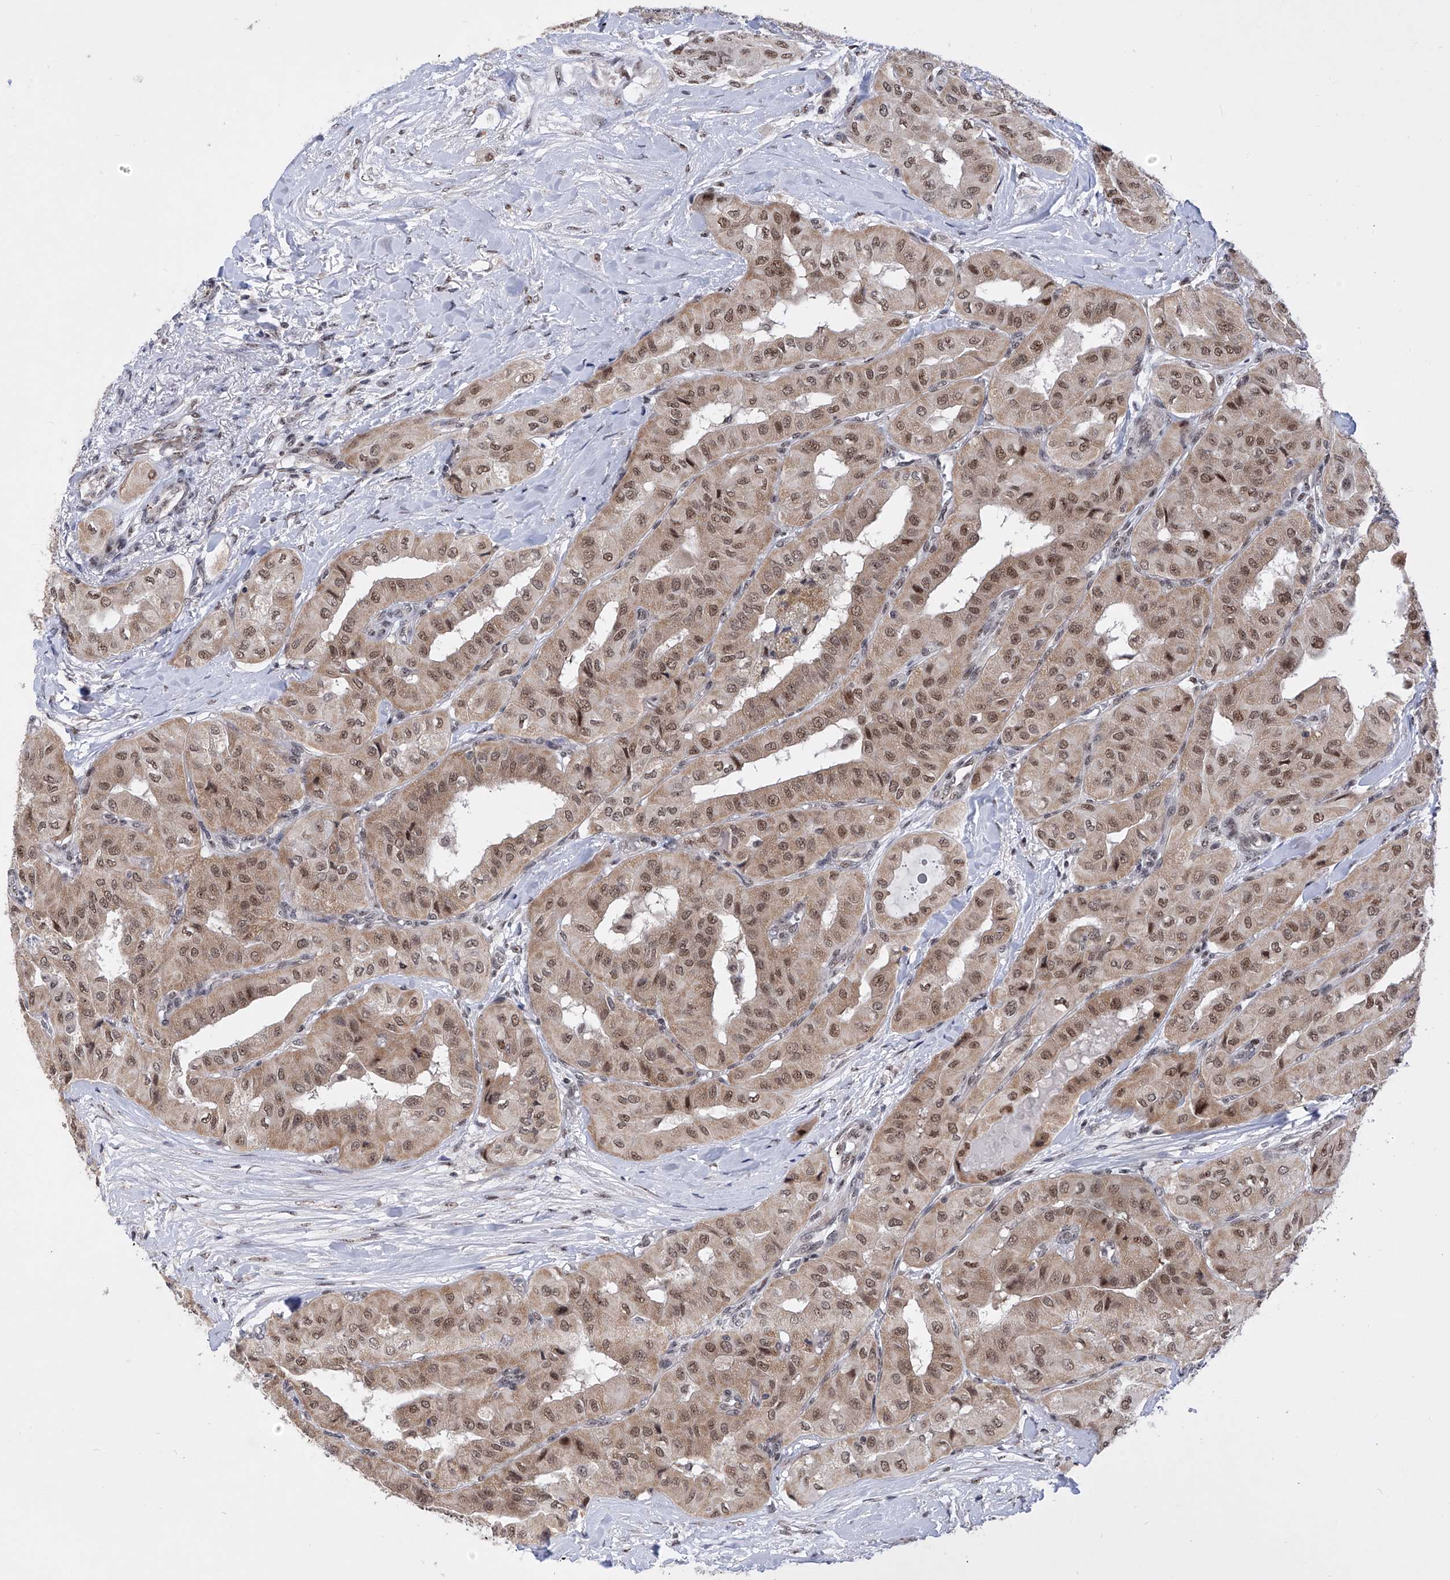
{"staining": {"intensity": "moderate", "quantity": ">75%", "location": "cytoplasmic/membranous,nuclear"}, "tissue": "thyroid cancer", "cell_type": "Tumor cells", "image_type": "cancer", "snomed": [{"axis": "morphology", "description": "Papillary adenocarcinoma, NOS"}, {"axis": "topography", "description": "Thyroid gland"}], "caption": "Immunohistochemical staining of human thyroid cancer demonstrates medium levels of moderate cytoplasmic/membranous and nuclear protein expression in about >75% of tumor cells. (DAB IHC with brightfield microscopy, high magnification).", "gene": "RAD54L", "patient": {"sex": "female", "age": 59}}